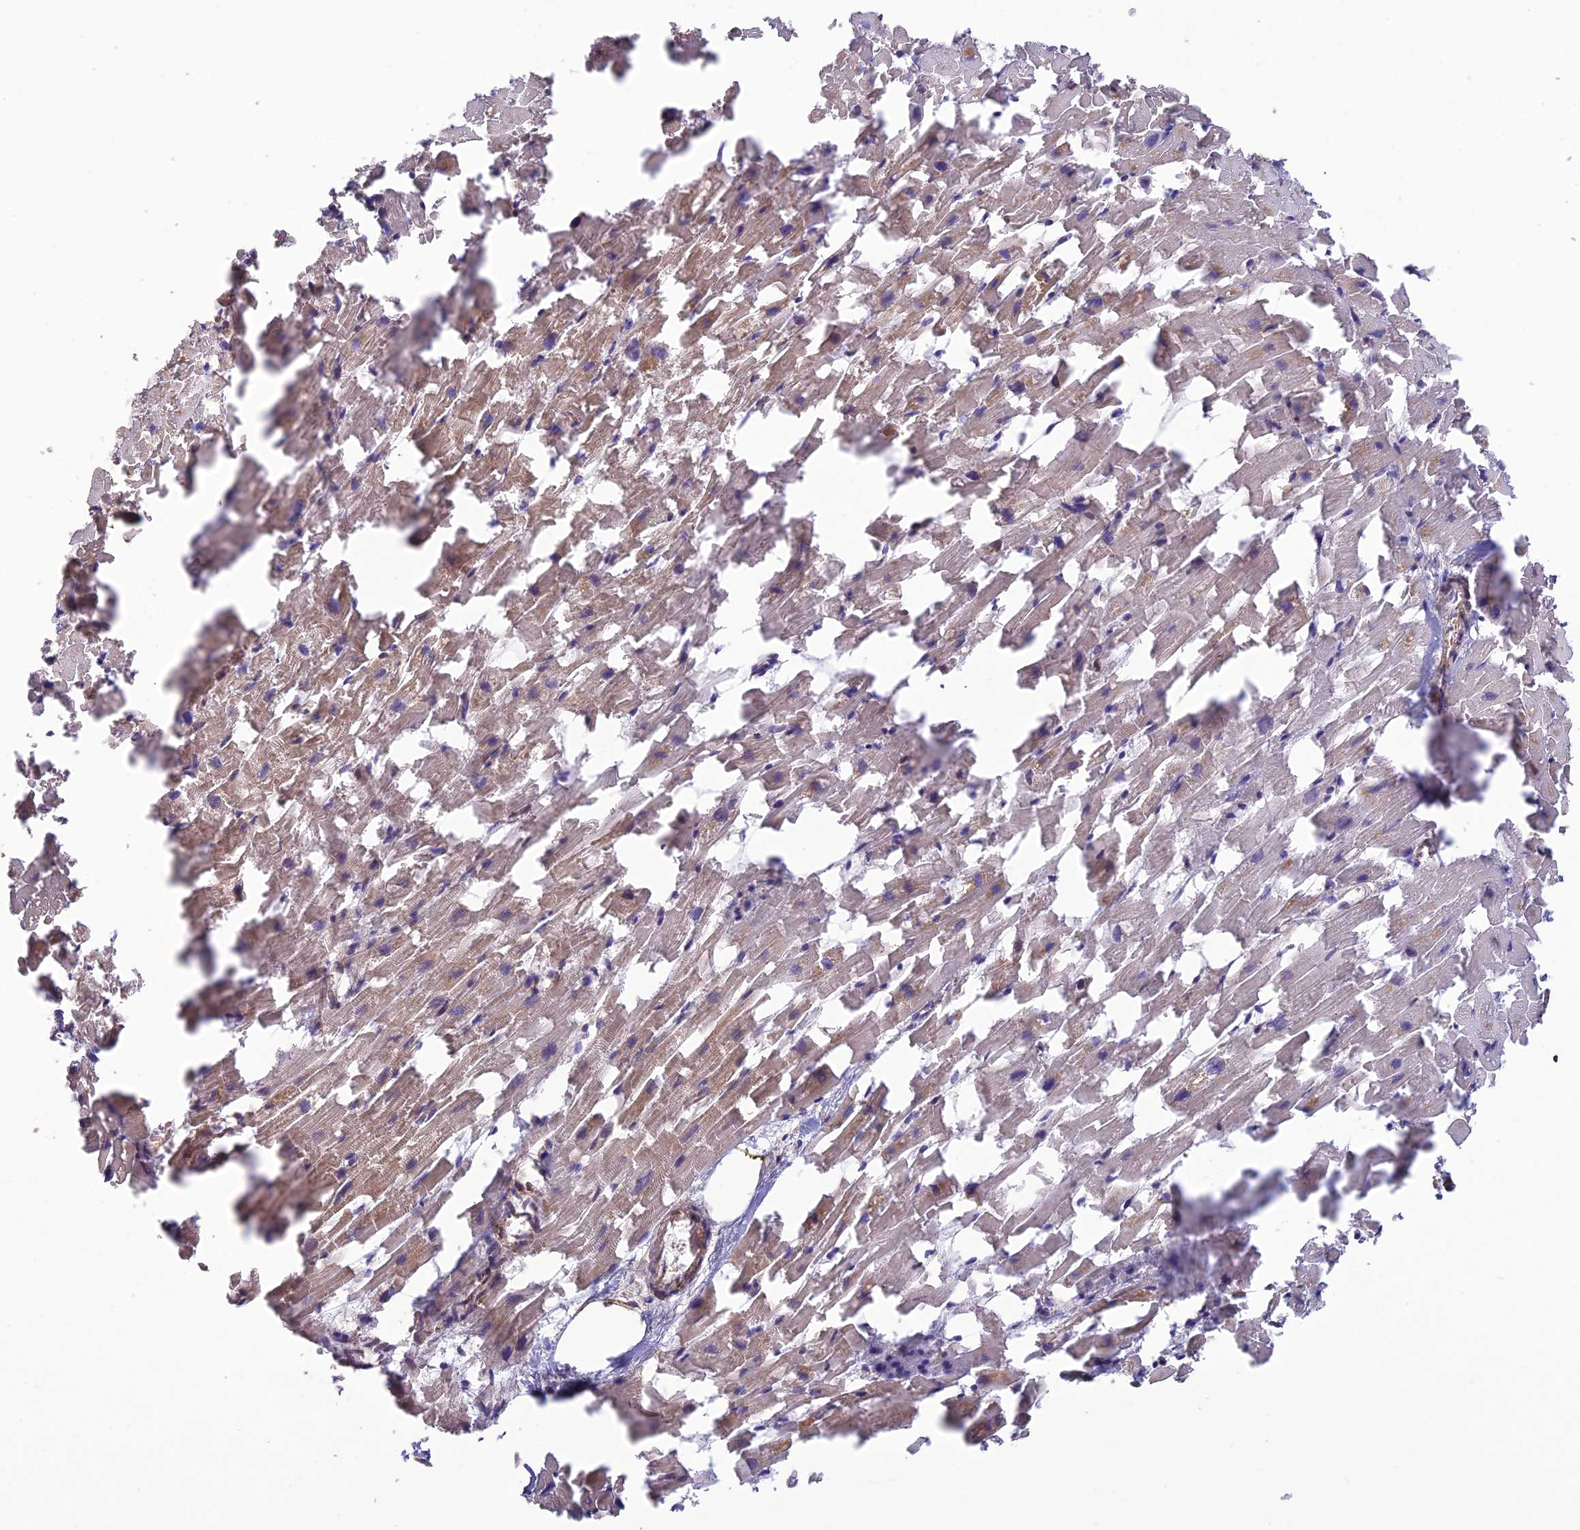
{"staining": {"intensity": "moderate", "quantity": ">75%", "location": "cytoplasmic/membranous"}, "tissue": "heart muscle", "cell_type": "Cardiomyocytes", "image_type": "normal", "snomed": [{"axis": "morphology", "description": "Normal tissue, NOS"}, {"axis": "topography", "description": "Heart"}], "caption": "This image shows immunohistochemistry staining of normal heart muscle, with medium moderate cytoplasmic/membranous staining in about >75% of cardiomyocytes.", "gene": "PAGR1", "patient": {"sex": "female", "age": 64}}